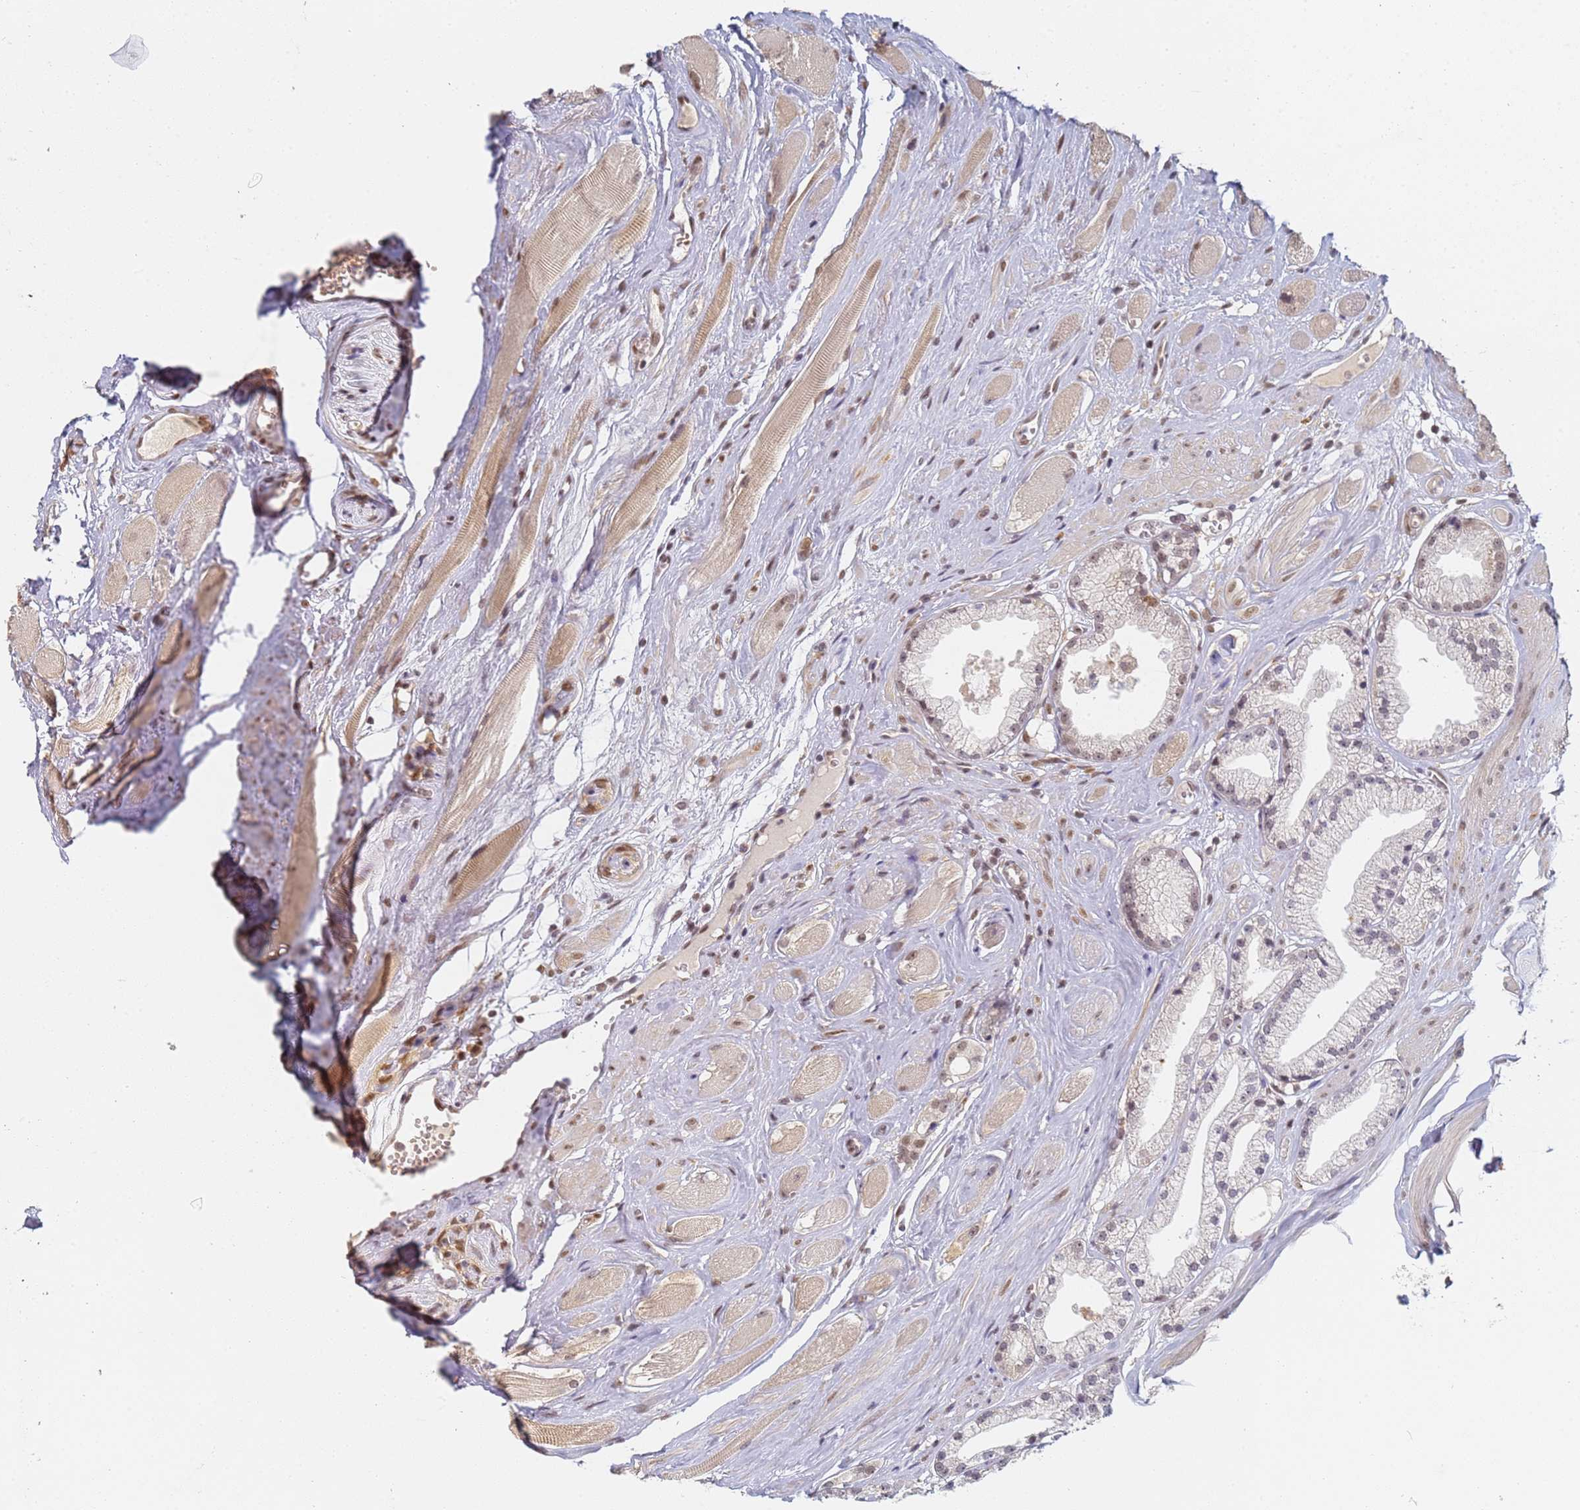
{"staining": {"intensity": "negative", "quantity": "none", "location": "none"}, "tissue": "prostate cancer", "cell_type": "Tumor cells", "image_type": "cancer", "snomed": [{"axis": "morphology", "description": "Adenocarcinoma, High grade"}, {"axis": "topography", "description": "Prostate"}], "caption": "Immunohistochemistry (IHC) photomicrograph of neoplastic tissue: prostate cancer (high-grade adenocarcinoma) stained with DAB demonstrates no significant protein positivity in tumor cells. (DAB (3,3'-diaminobenzidine) immunohistochemistry with hematoxylin counter stain).", "gene": "HMCES", "patient": {"sex": "male", "age": 67}}